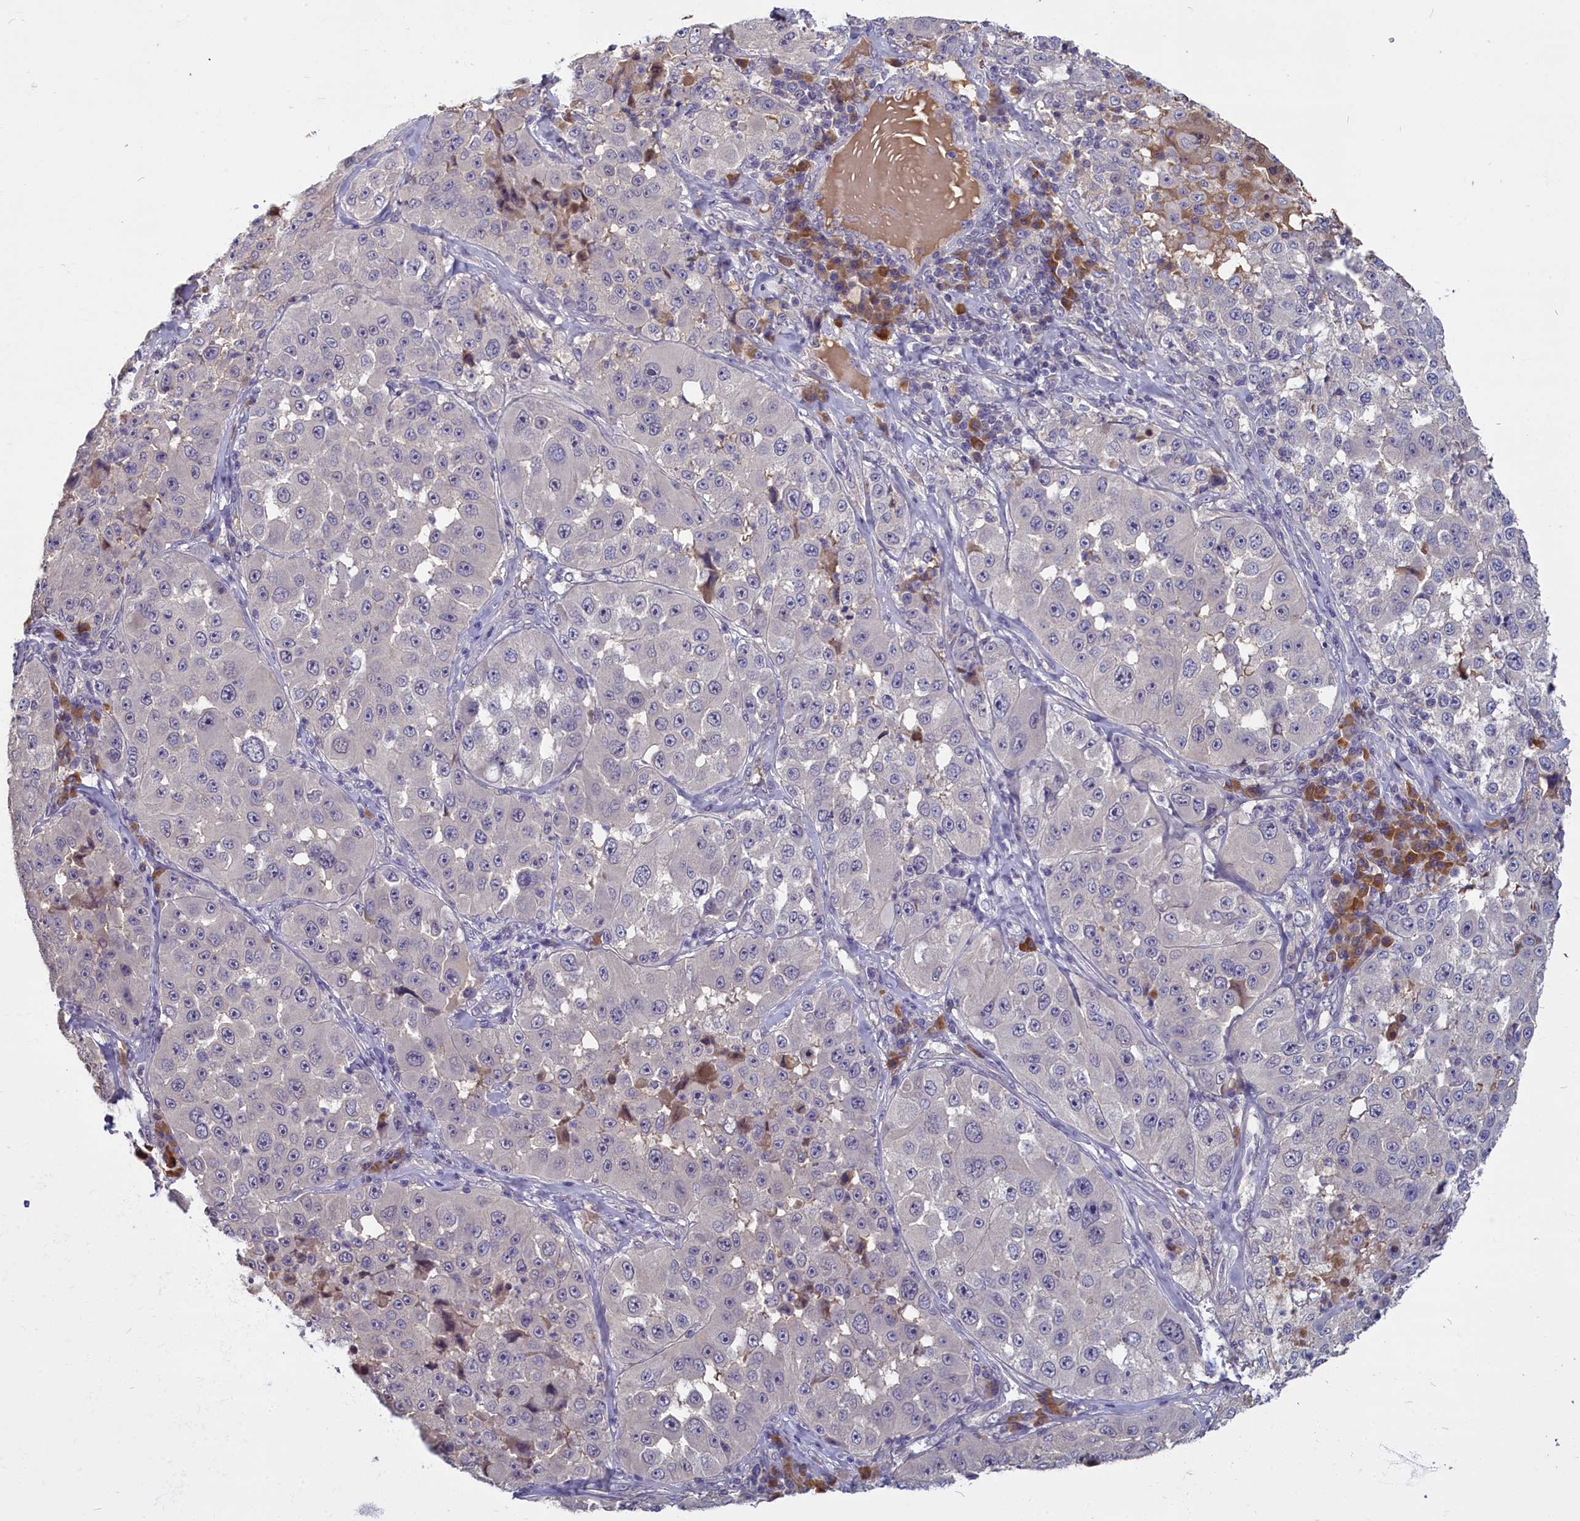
{"staining": {"intensity": "negative", "quantity": "none", "location": "none"}, "tissue": "melanoma", "cell_type": "Tumor cells", "image_type": "cancer", "snomed": [{"axis": "morphology", "description": "Malignant melanoma, Metastatic site"}, {"axis": "topography", "description": "Lymph node"}], "caption": "Immunohistochemical staining of human malignant melanoma (metastatic site) exhibits no significant staining in tumor cells.", "gene": "SV2C", "patient": {"sex": "male", "age": 62}}